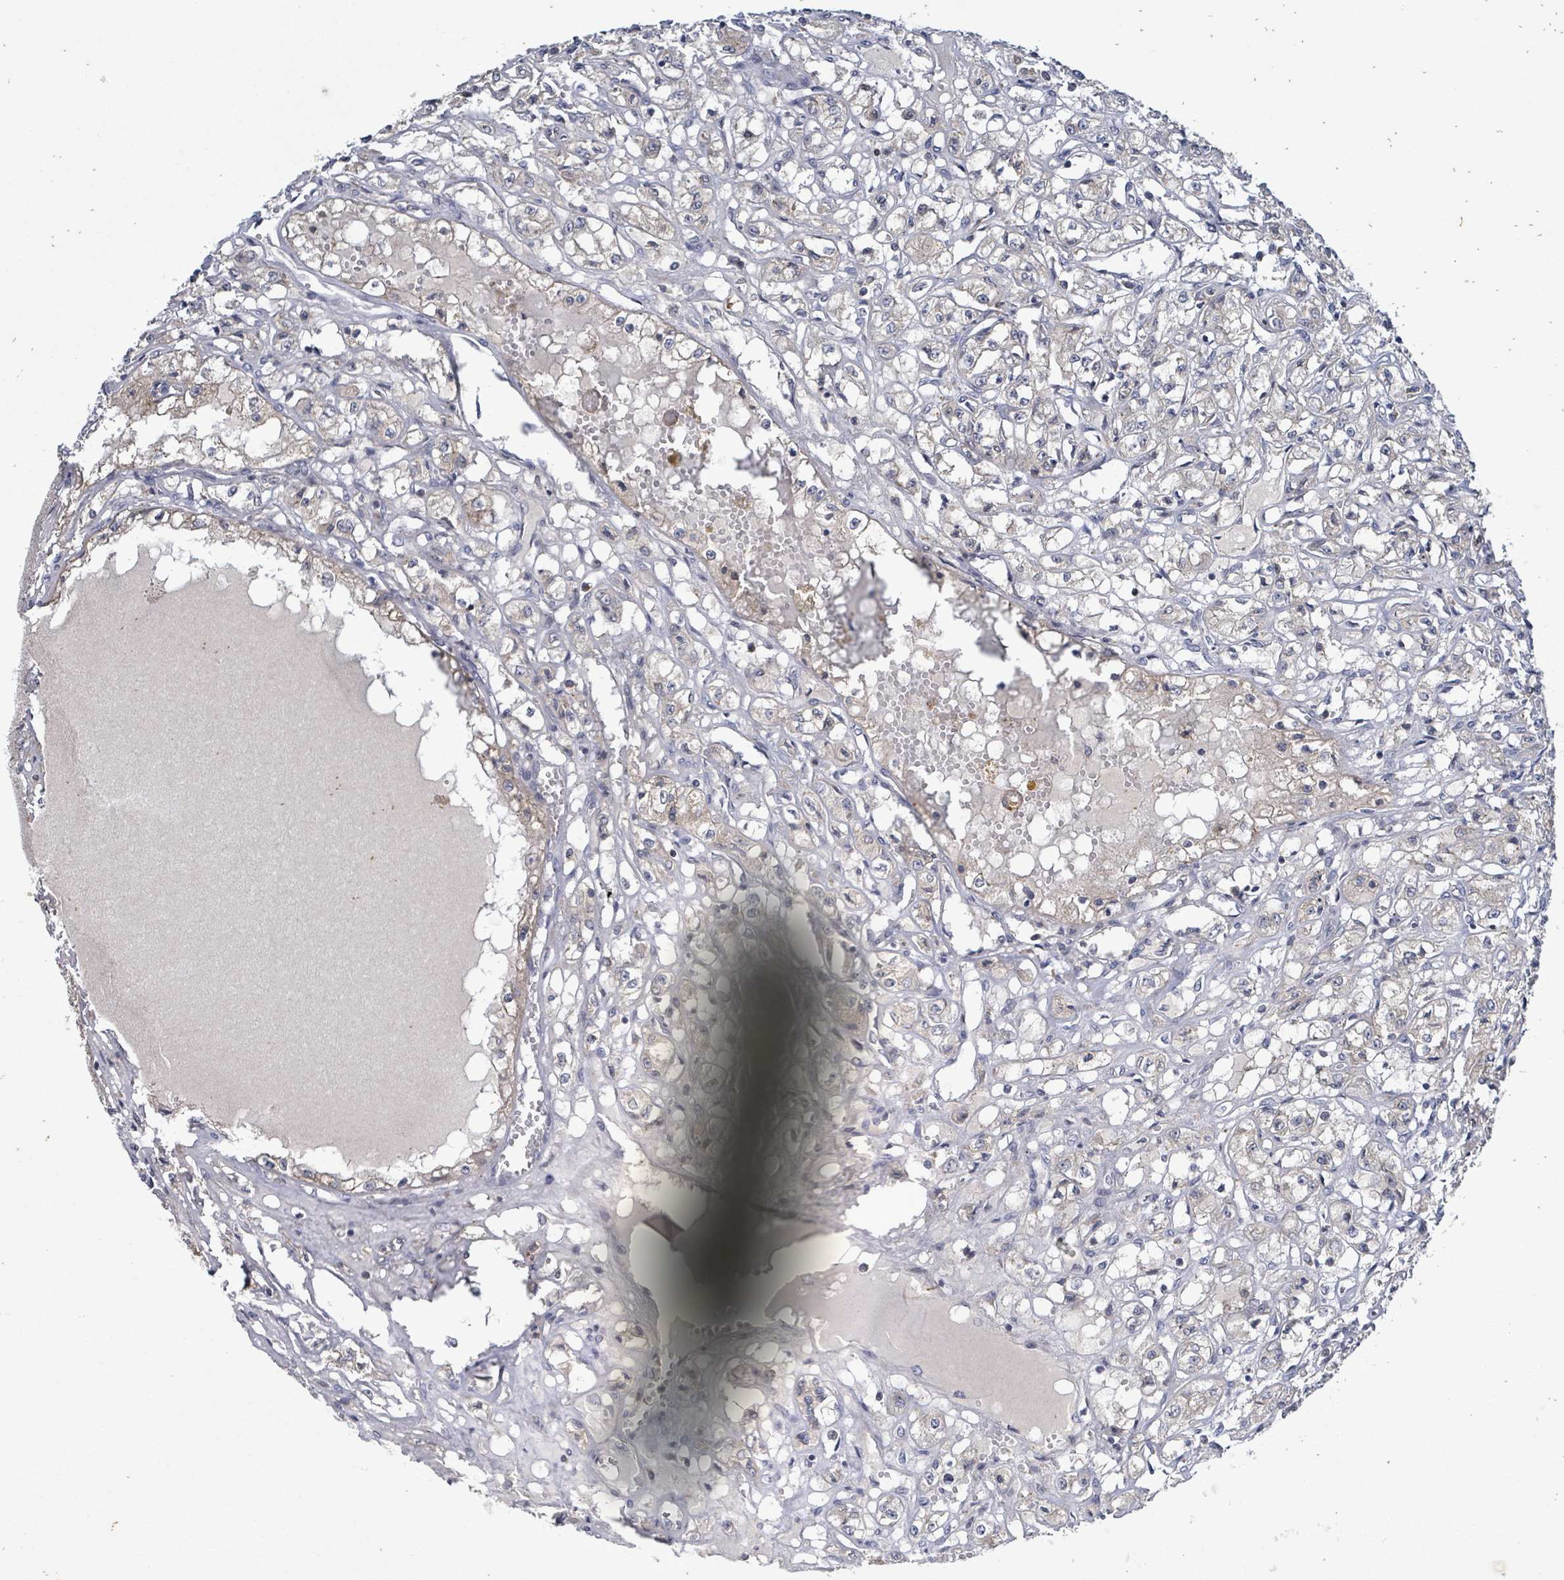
{"staining": {"intensity": "negative", "quantity": "none", "location": "none"}, "tissue": "renal cancer", "cell_type": "Tumor cells", "image_type": "cancer", "snomed": [{"axis": "morphology", "description": "Adenocarcinoma, NOS"}, {"axis": "topography", "description": "Kidney"}], "caption": "Renal cancer (adenocarcinoma) was stained to show a protein in brown. There is no significant positivity in tumor cells.", "gene": "ATP13A1", "patient": {"sex": "male", "age": 56}}